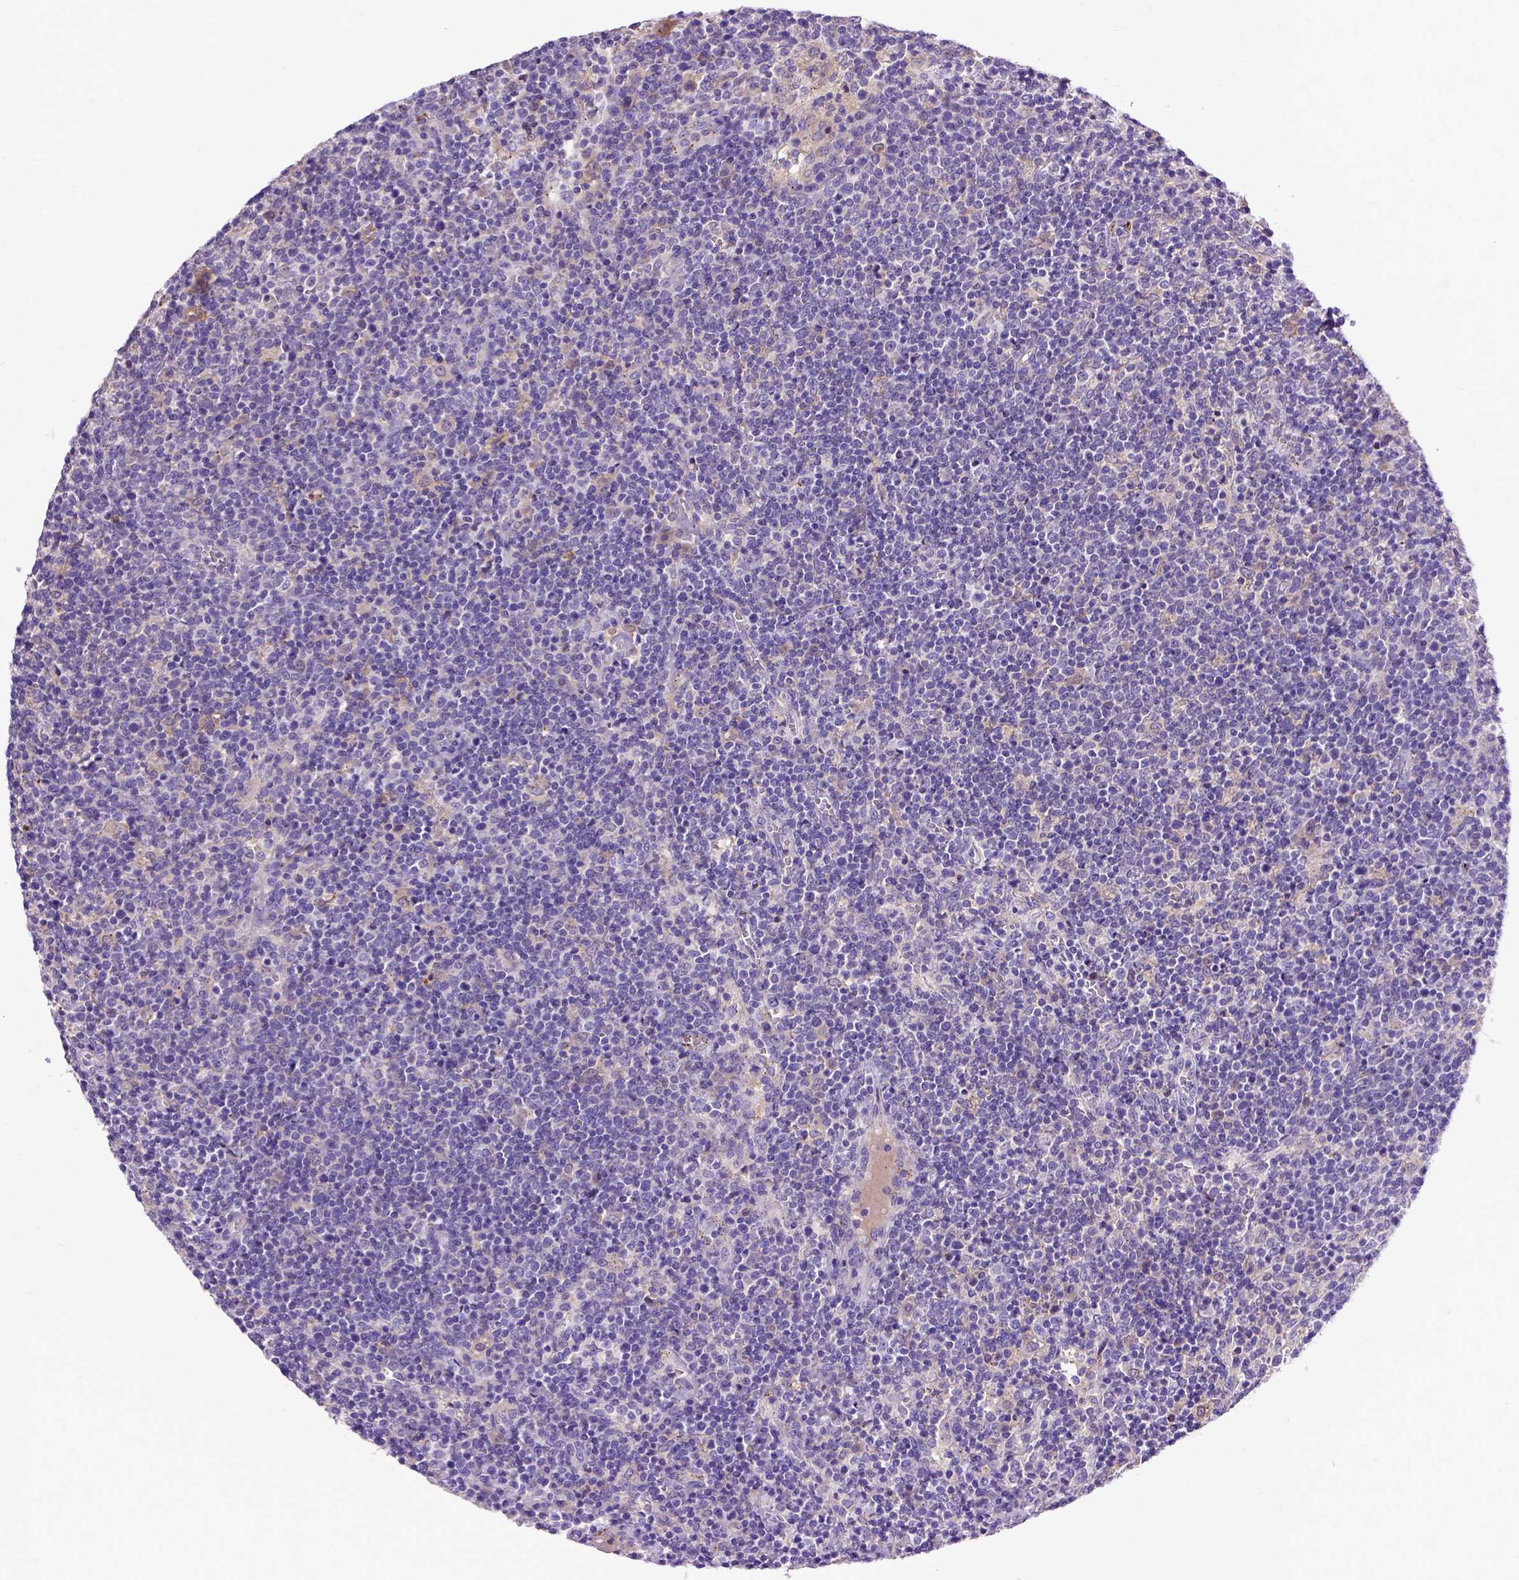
{"staining": {"intensity": "negative", "quantity": "none", "location": "none"}, "tissue": "lymphoma", "cell_type": "Tumor cells", "image_type": "cancer", "snomed": [{"axis": "morphology", "description": "Malignant lymphoma, non-Hodgkin's type, High grade"}, {"axis": "topography", "description": "Lymph node"}], "caption": "The IHC histopathology image has no significant staining in tumor cells of lymphoma tissue.", "gene": "ADAM12", "patient": {"sex": "male", "age": 61}}